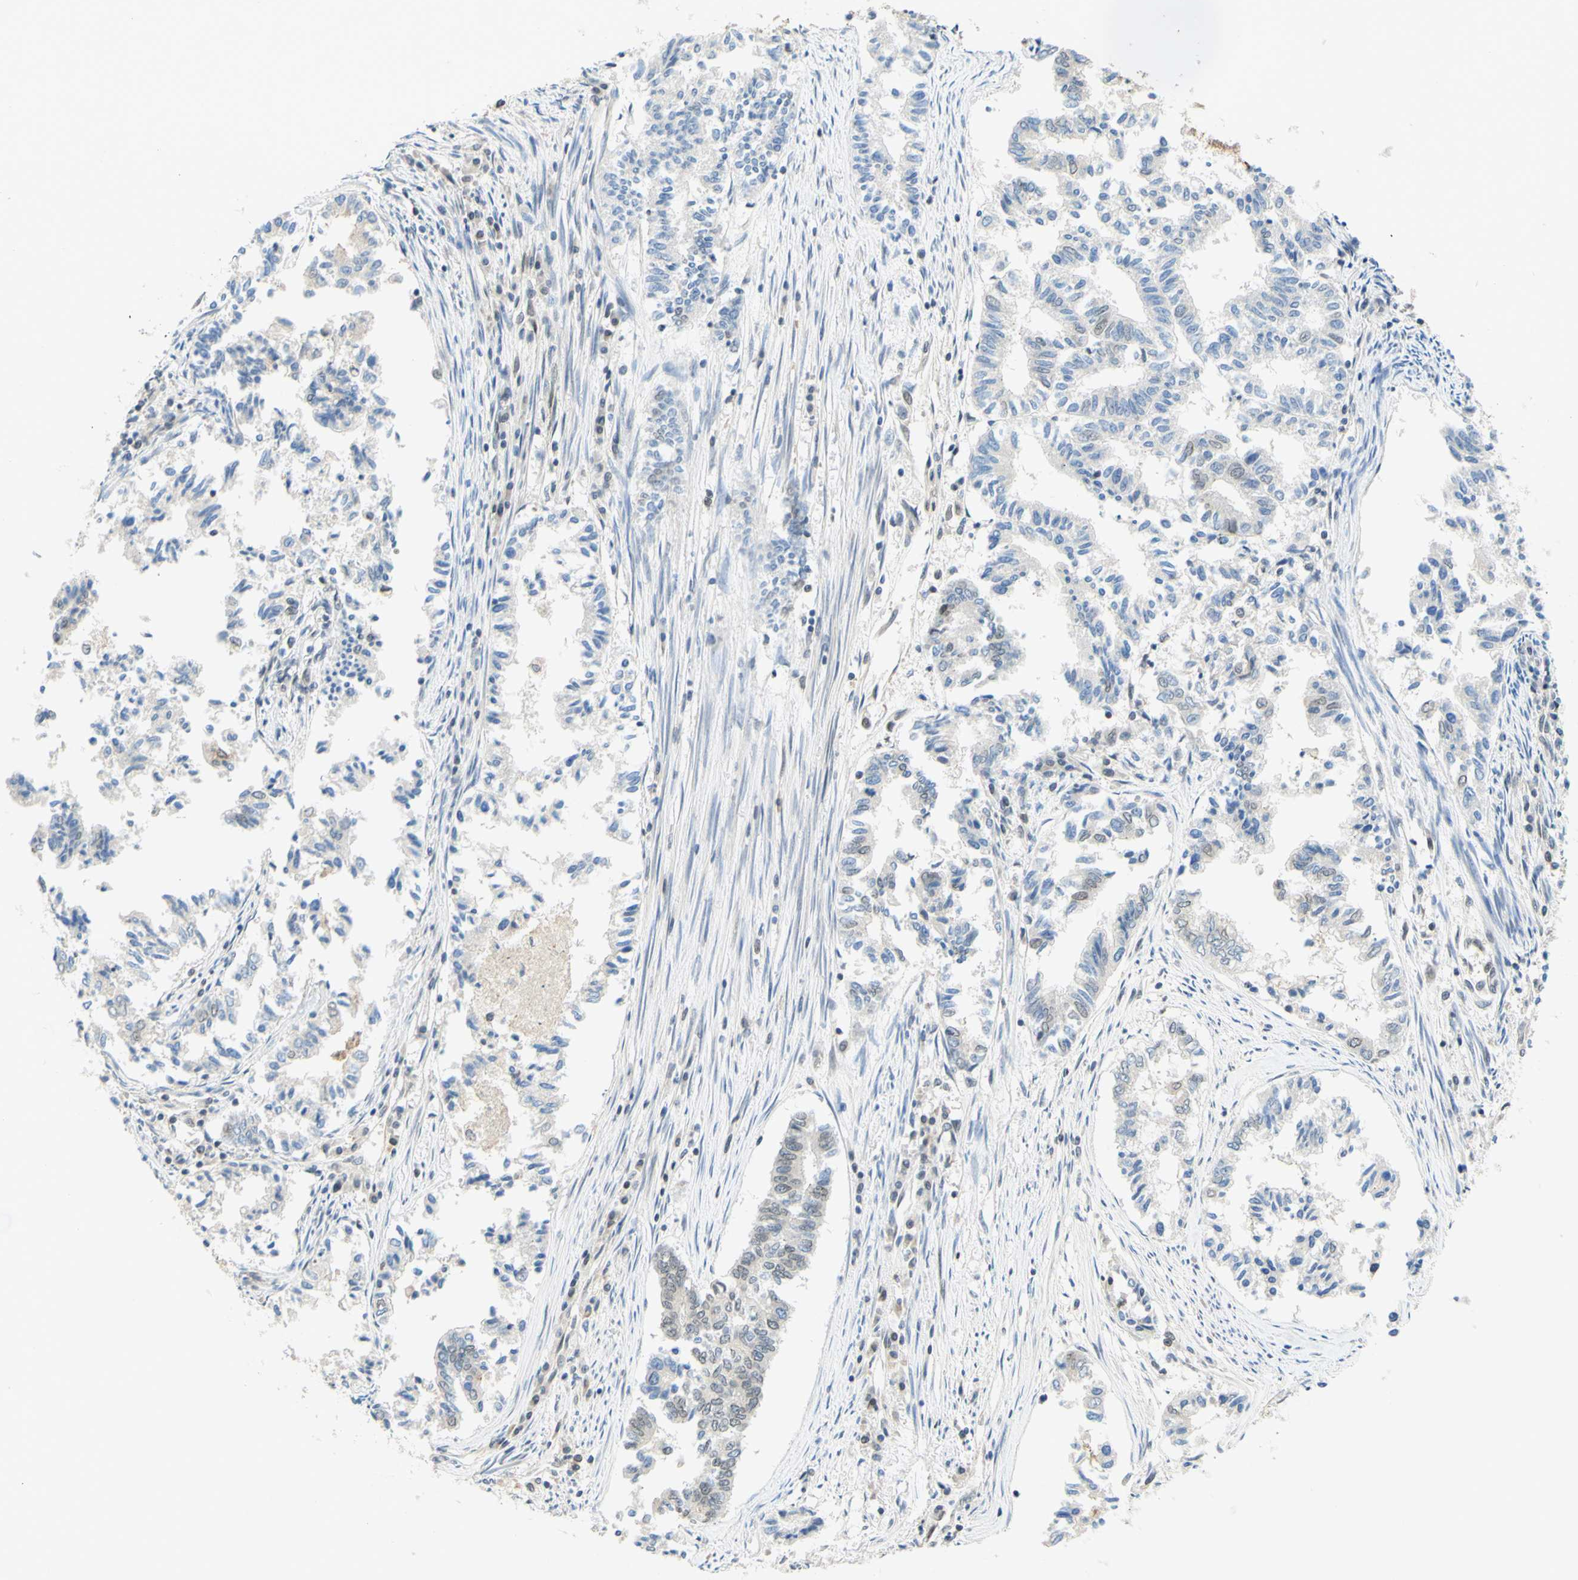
{"staining": {"intensity": "negative", "quantity": "none", "location": "none"}, "tissue": "endometrial cancer", "cell_type": "Tumor cells", "image_type": "cancer", "snomed": [{"axis": "morphology", "description": "Necrosis, NOS"}, {"axis": "morphology", "description": "Adenocarcinoma, NOS"}, {"axis": "topography", "description": "Endometrium"}], "caption": "A high-resolution image shows IHC staining of endometrial cancer, which displays no significant positivity in tumor cells.", "gene": "C2CD2L", "patient": {"sex": "female", "age": 79}}